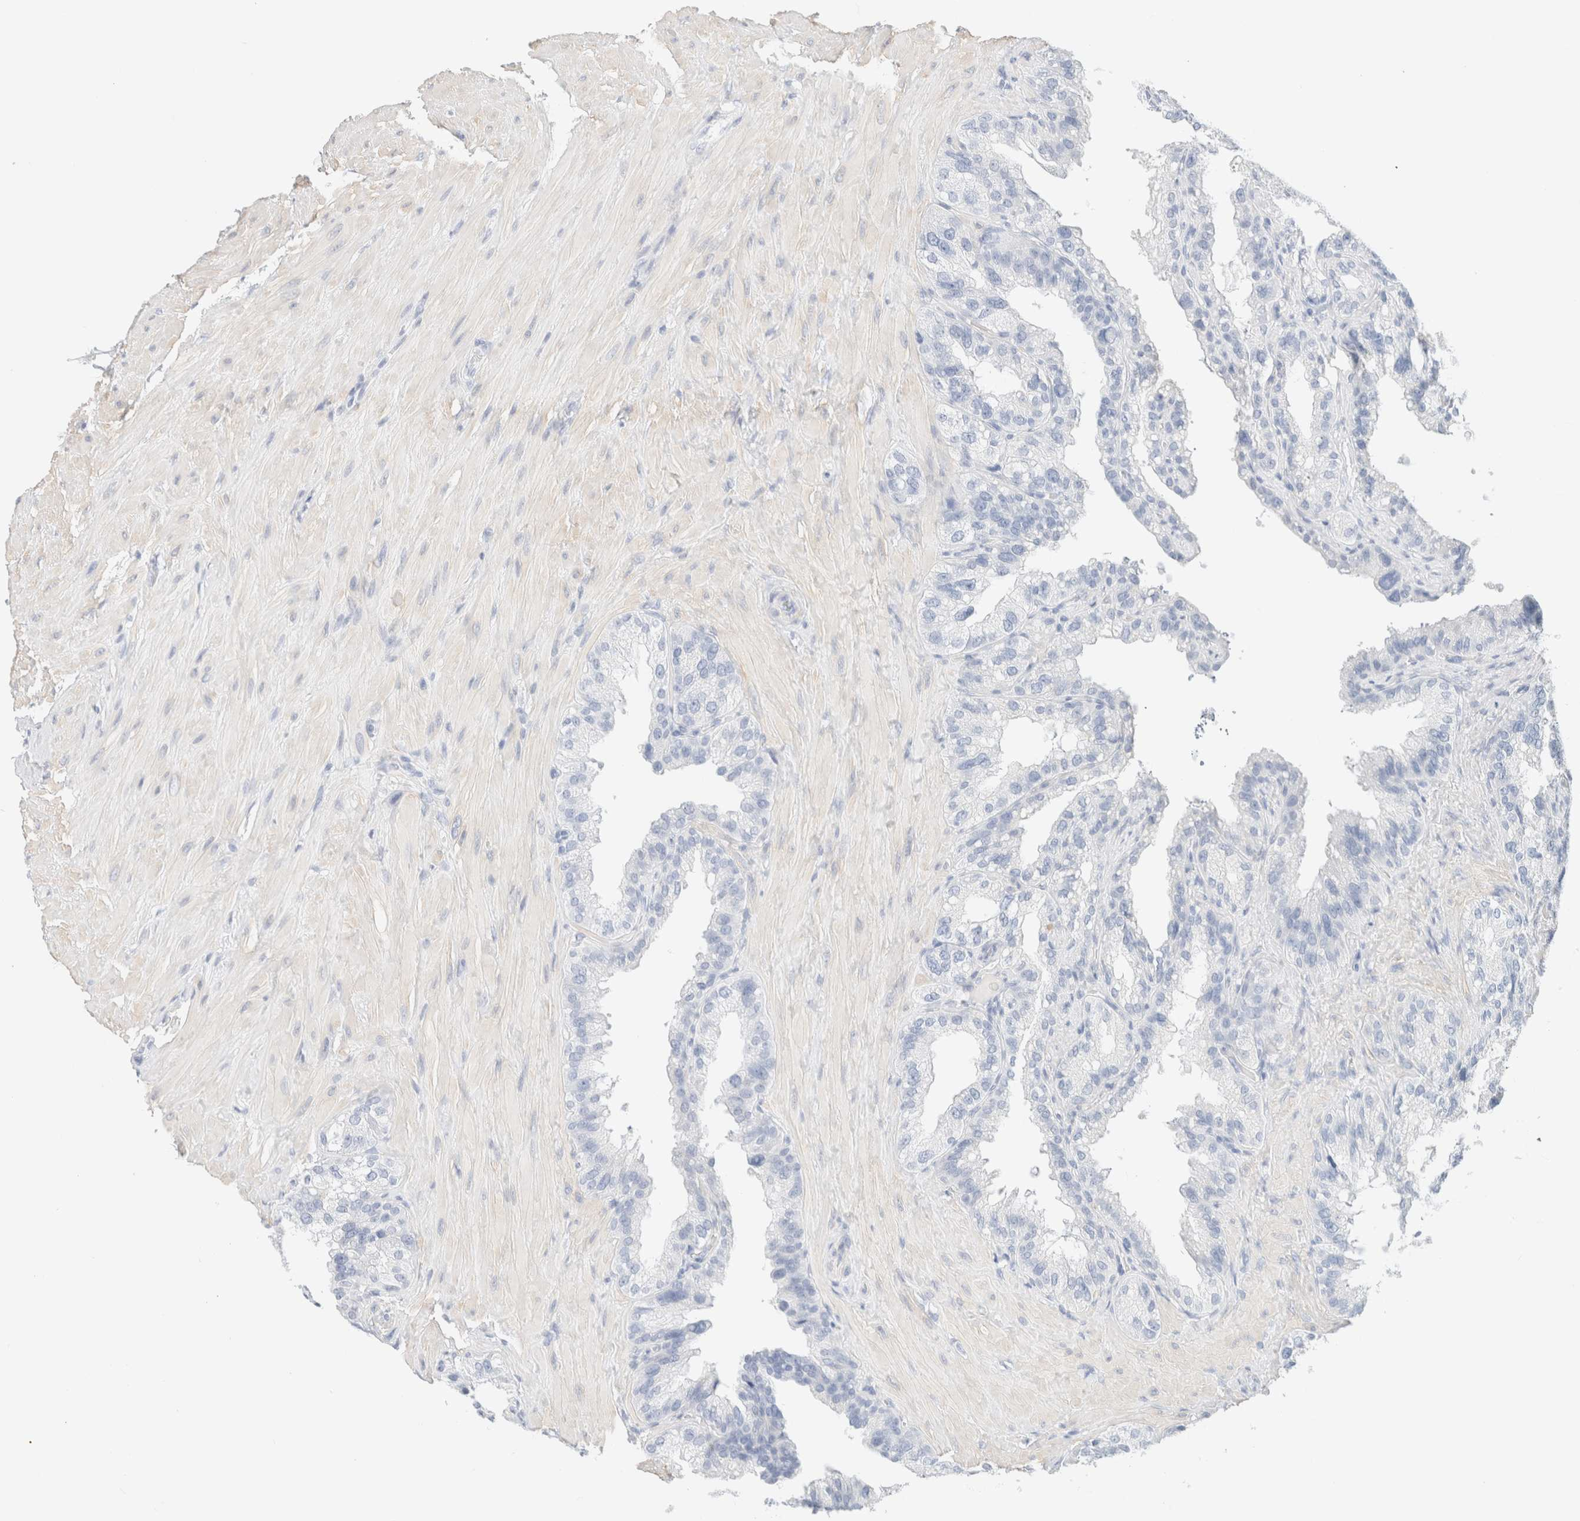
{"staining": {"intensity": "negative", "quantity": "none", "location": "none"}, "tissue": "seminal vesicle", "cell_type": "Glandular cells", "image_type": "normal", "snomed": [{"axis": "morphology", "description": "Normal tissue, NOS"}, {"axis": "topography", "description": "Seminal veicle"}], "caption": "The image shows no staining of glandular cells in benign seminal vesicle. The staining is performed using DAB brown chromogen with nuclei counter-stained in using hematoxylin.", "gene": "DPYS", "patient": {"sex": "male", "age": 68}}